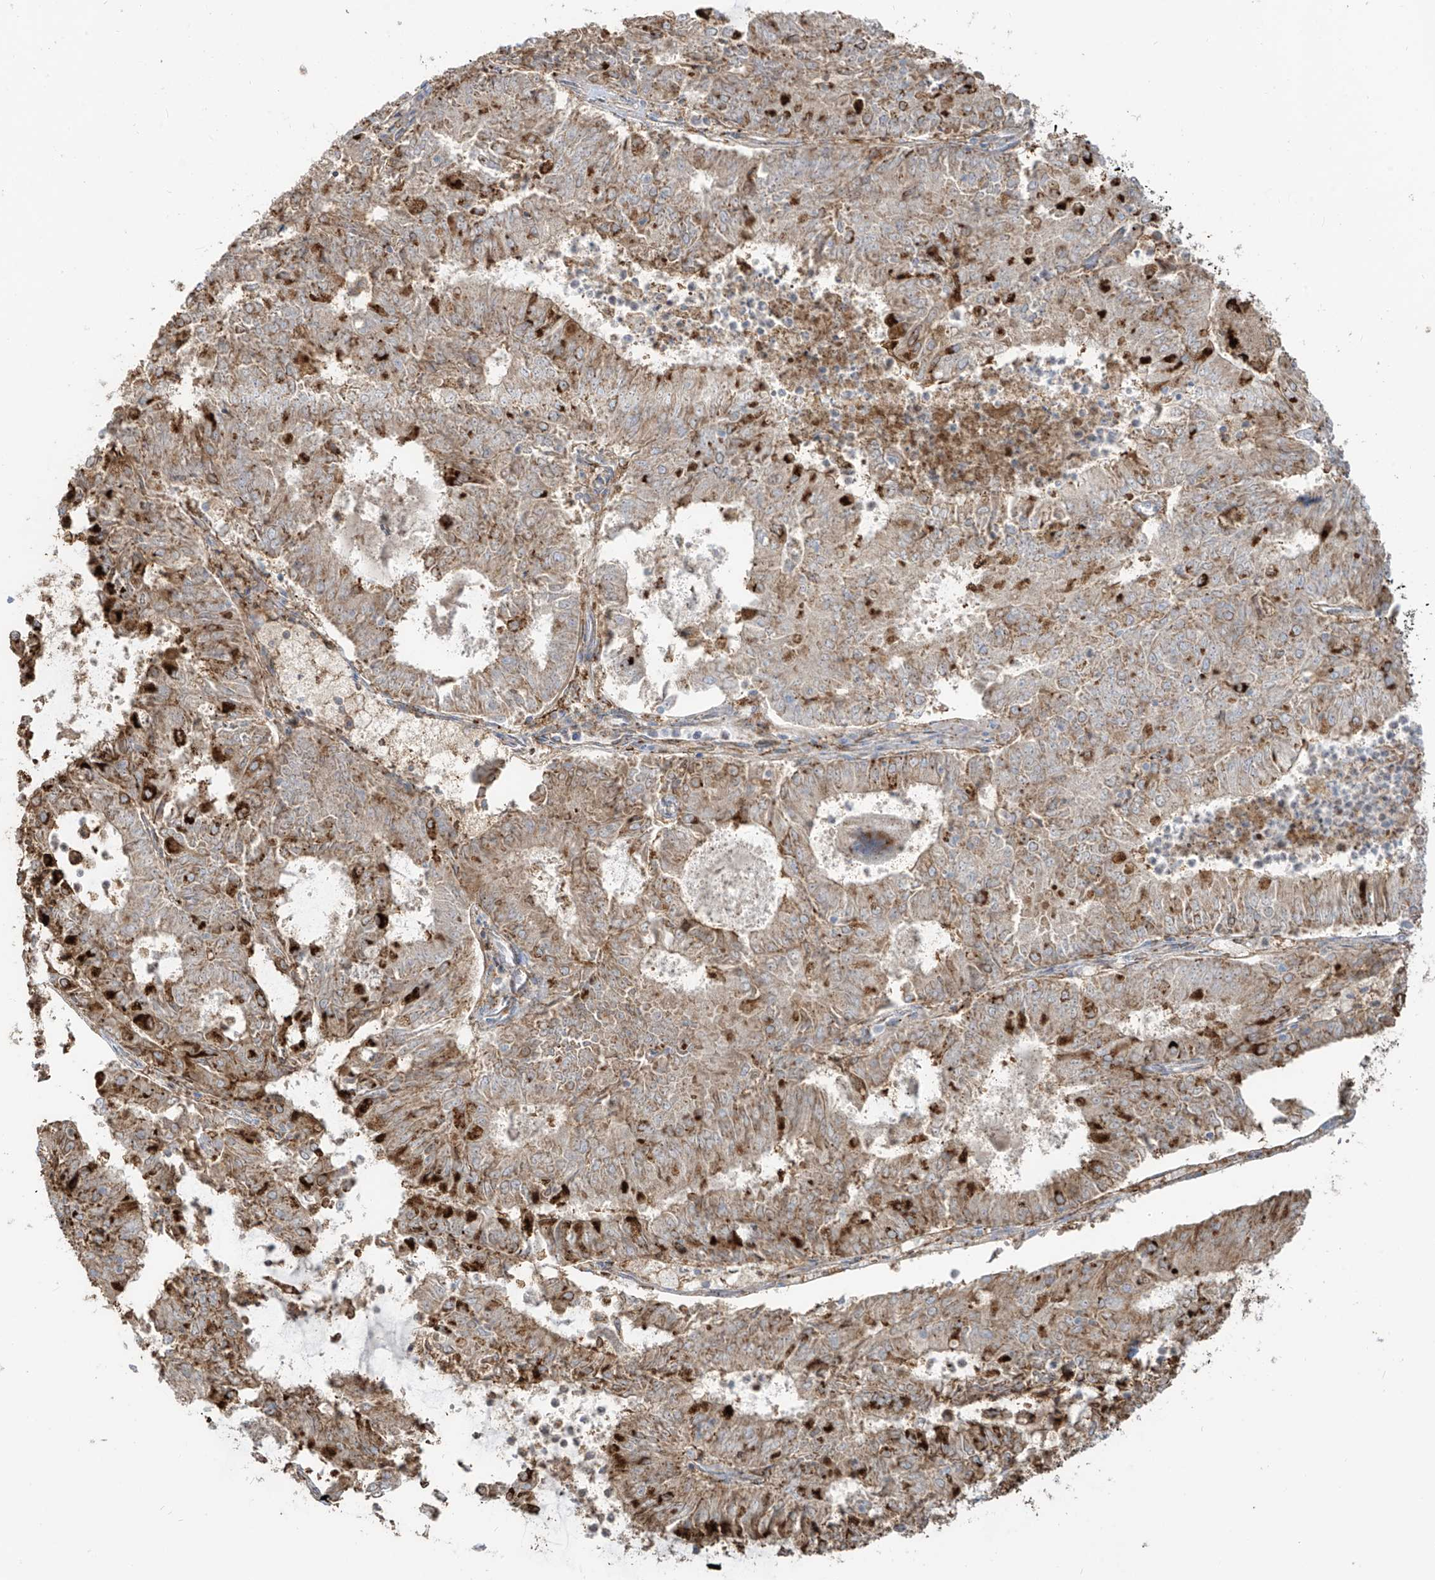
{"staining": {"intensity": "strong", "quantity": "<25%", "location": "cytoplasmic/membranous"}, "tissue": "endometrial cancer", "cell_type": "Tumor cells", "image_type": "cancer", "snomed": [{"axis": "morphology", "description": "Adenocarcinoma, NOS"}, {"axis": "topography", "description": "Endometrium"}], "caption": "Immunohistochemical staining of endometrial cancer (adenocarcinoma) displays strong cytoplasmic/membranous protein positivity in approximately <25% of tumor cells.", "gene": "ZGRF1", "patient": {"sex": "female", "age": 57}}